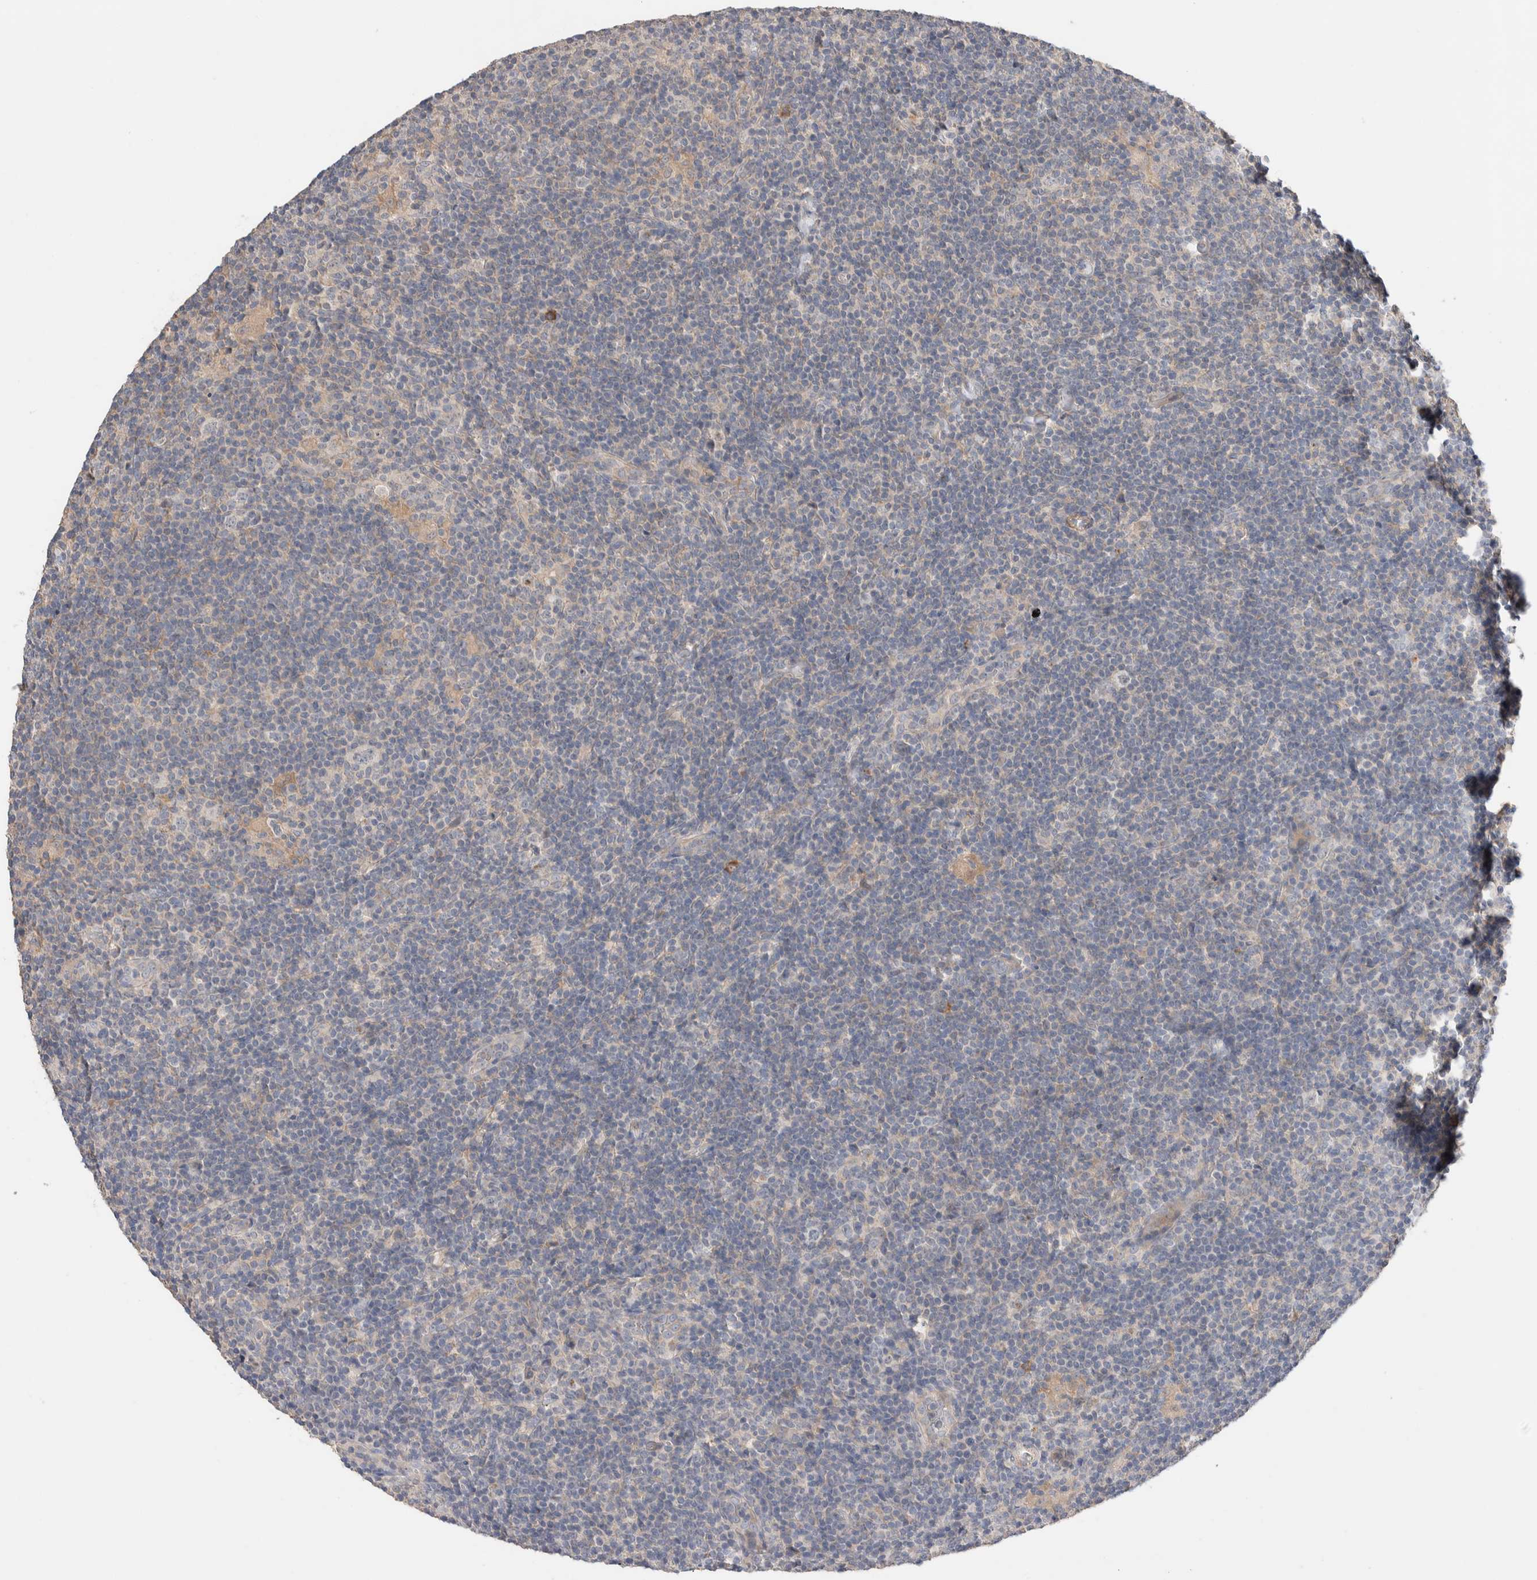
{"staining": {"intensity": "negative", "quantity": "none", "location": "none"}, "tissue": "lymphoma", "cell_type": "Tumor cells", "image_type": "cancer", "snomed": [{"axis": "morphology", "description": "Hodgkin's disease, NOS"}, {"axis": "topography", "description": "Lymph node"}], "caption": "Immunohistochemistry micrograph of human lymphoma stained for a protein (brown), which demonstrates no staining in tumor cells.", "gene": "WDR91", "patient": {"sex": "female", "age": 57}}